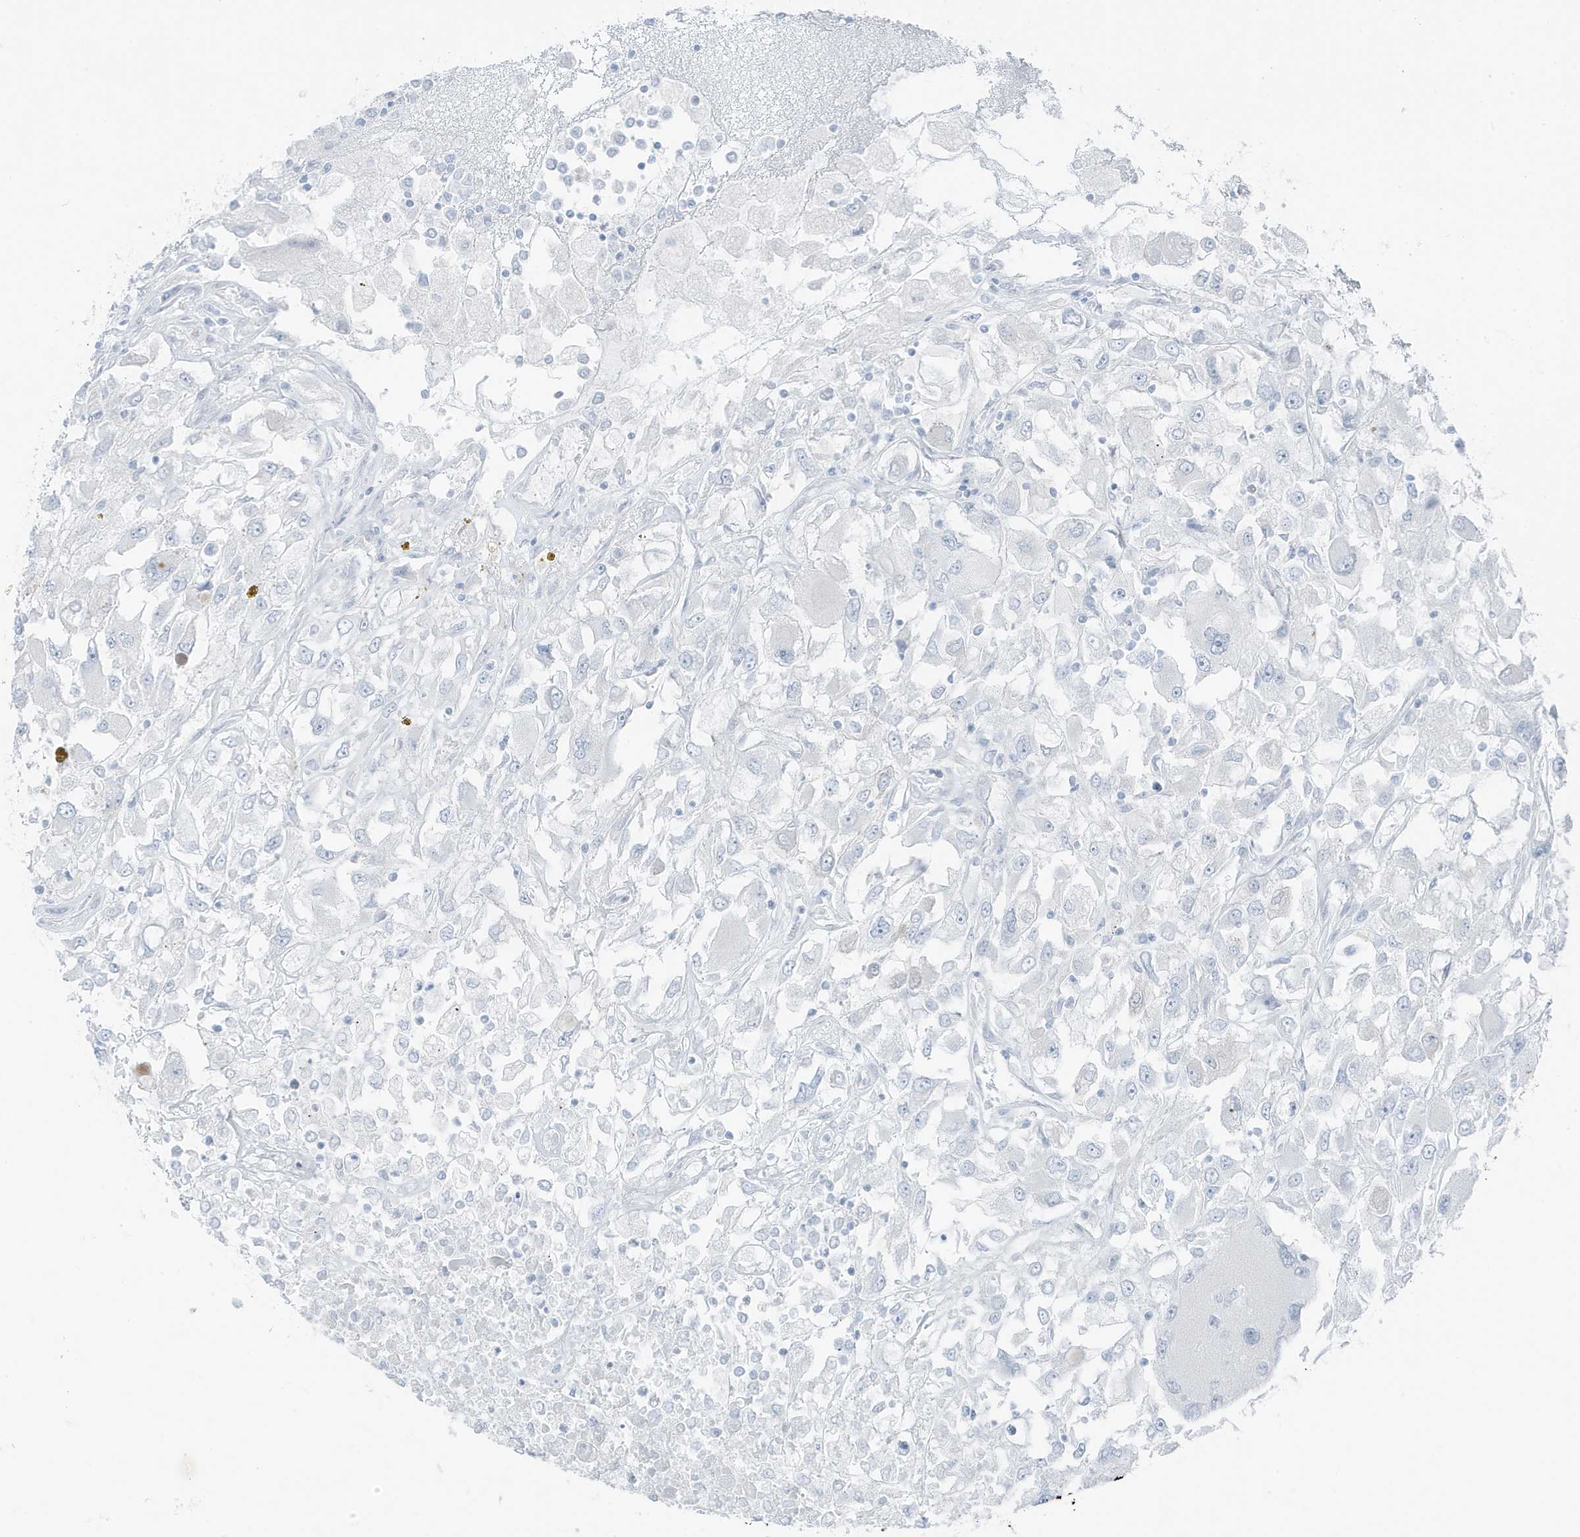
{"staining": {"intensity": "negative", "quantity": "none", "location": "none"}, "tissue": "renal cancer", "cell_type": "Tumor cells", "image_type": "cancer", "snomed": [{"axis": "morphology", "description": "Adenocarcinoma, NOS"}, {"axis": "topography", "description": "Kidney"}], "caption": "High power microscopy micrograph of an immunohistochemistry (IHC) histopathology image of renal cancer (adenocarcinoma), revealing no significant expression in tumor cells.", "gene": "ZFP64", "patient": {"sex": "female", "age": 52}}